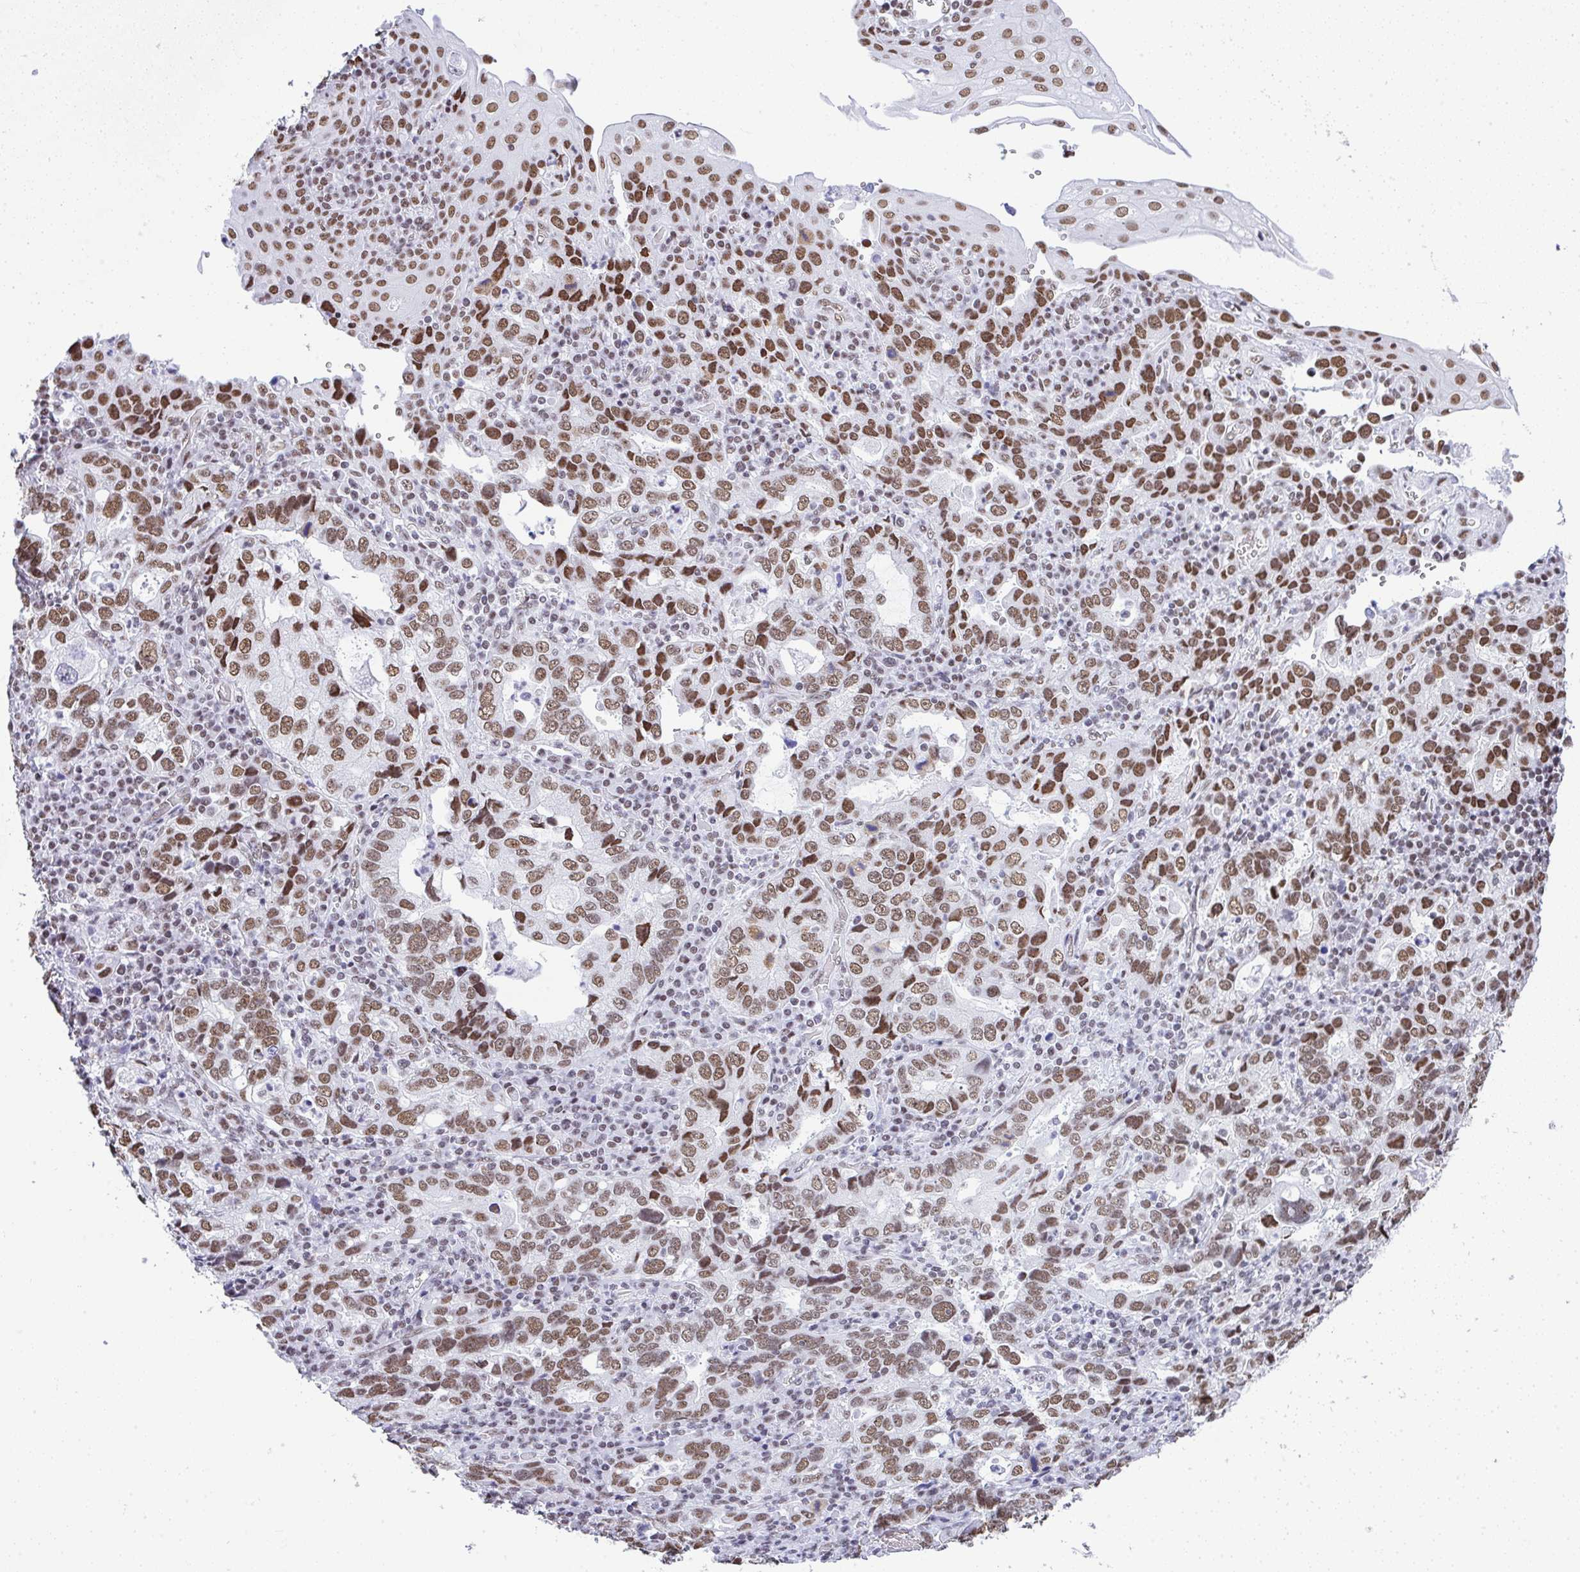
{"staining": {"intensity": "moderate", "quantity": ">75%", "location": "nuclear"}, "tissue": "stomach cancer", "cell_type": "Tumor cells", "image_type": "cancer", "snomed": [{"axis": "morphology", "description": "Adenocarcinoma, NOS"}, {"axis": "topography", "description": "Stomach, upper"}], "caption": "Stomach cancer stained with DAB (3,3'-diaminobenzidine) IHC exhibits medium levels of moderate nuclear expression in approximately >75% of tumor cells.", "gene": "DDX52", "patient": {"sex": "female", "age": 81}}